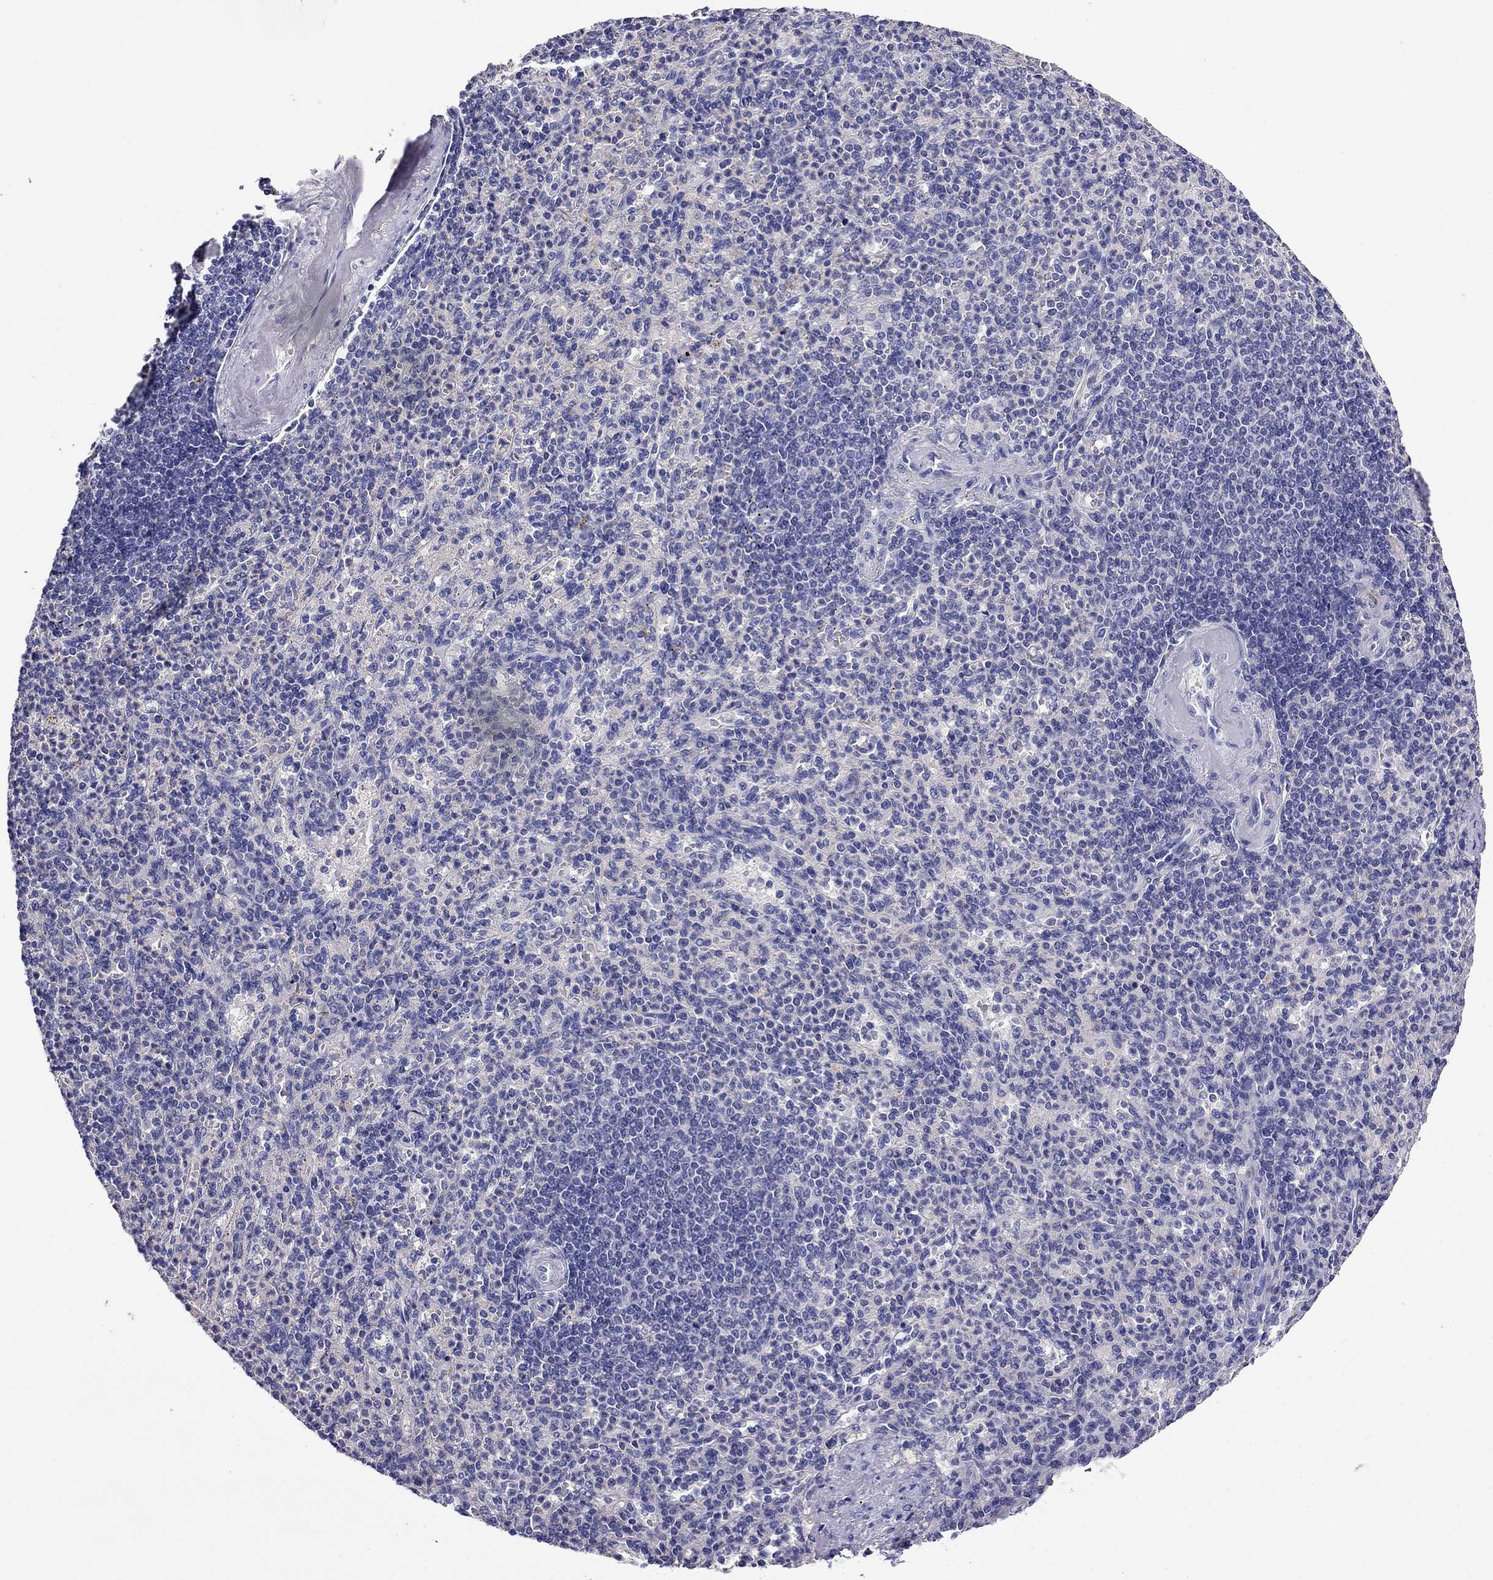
{"staining": {"intensity": "negative", "quantity": "none", "location": "none"}, "tissue": "spleen", "cell_type": "Cells in red pulp", "image_type": "normal", "snomed": [{"axis": "morphology", "description": "Normal tissue, NOS"}, {"axis": "topography", "description": "Spleen"}], "caption": "Micrograph shows no significant protein expression in cells in red pulp of unremarkable spleen. (DAB IHC with hematoxylin counter stain).", "gene": "SCG2", "patient": {"sex": "female", "age": 74}}